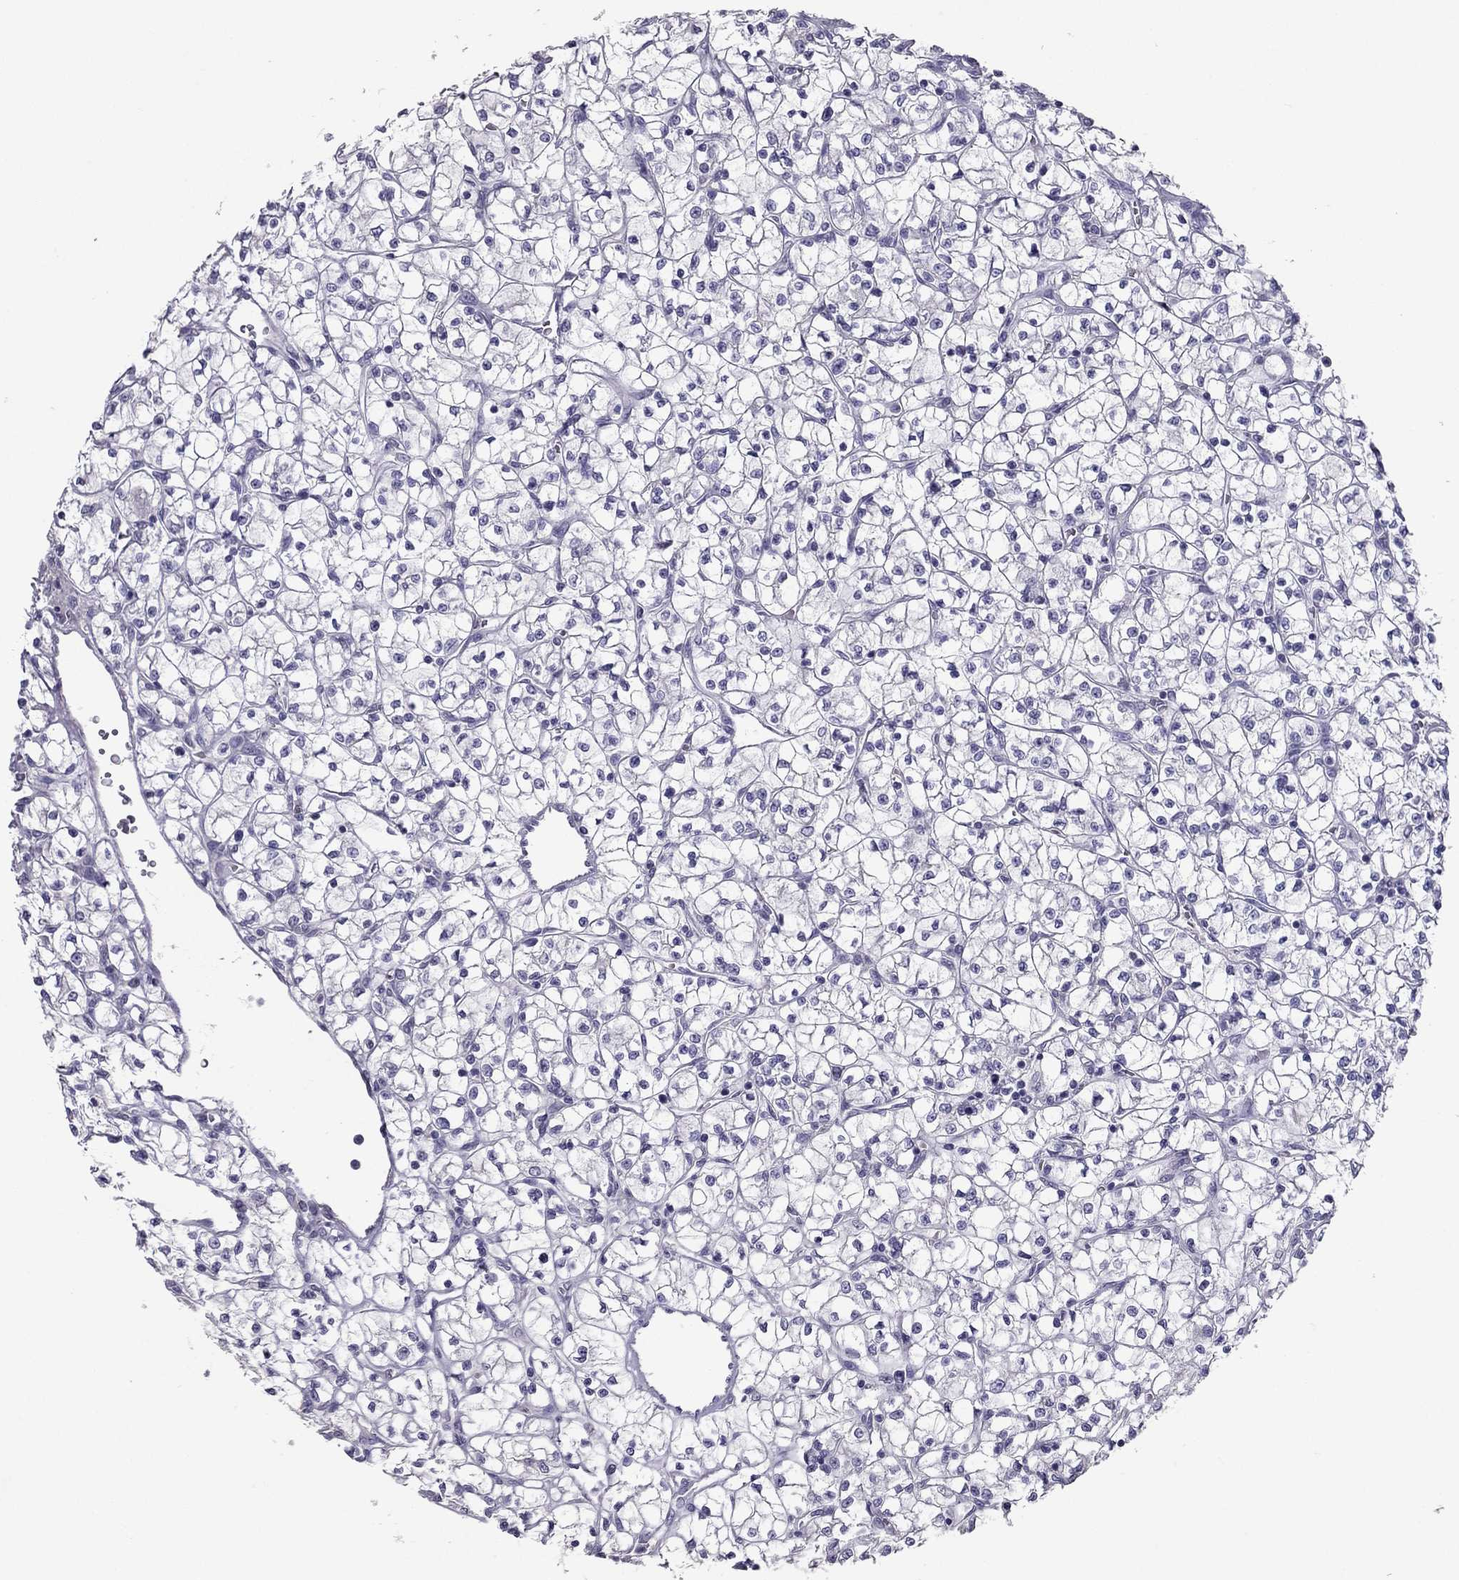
{"staining": {"intensity": "negative", "quantity": "none", "location": "none"}, "tissue": "renal cancer", "cell_type": "Tumor cells", "image_type": "cancer", "snomed": [{"axis": "morphology", "description": "Adenocarcinoma, NOS"}, {"axis": "topography", "description": "Kidney"}], "caption": "Tumor cells show no significant protein staining in renal adenocarcinoma.", "gene": "RGS8", "patient": {"sex": "female", "age": 64}}